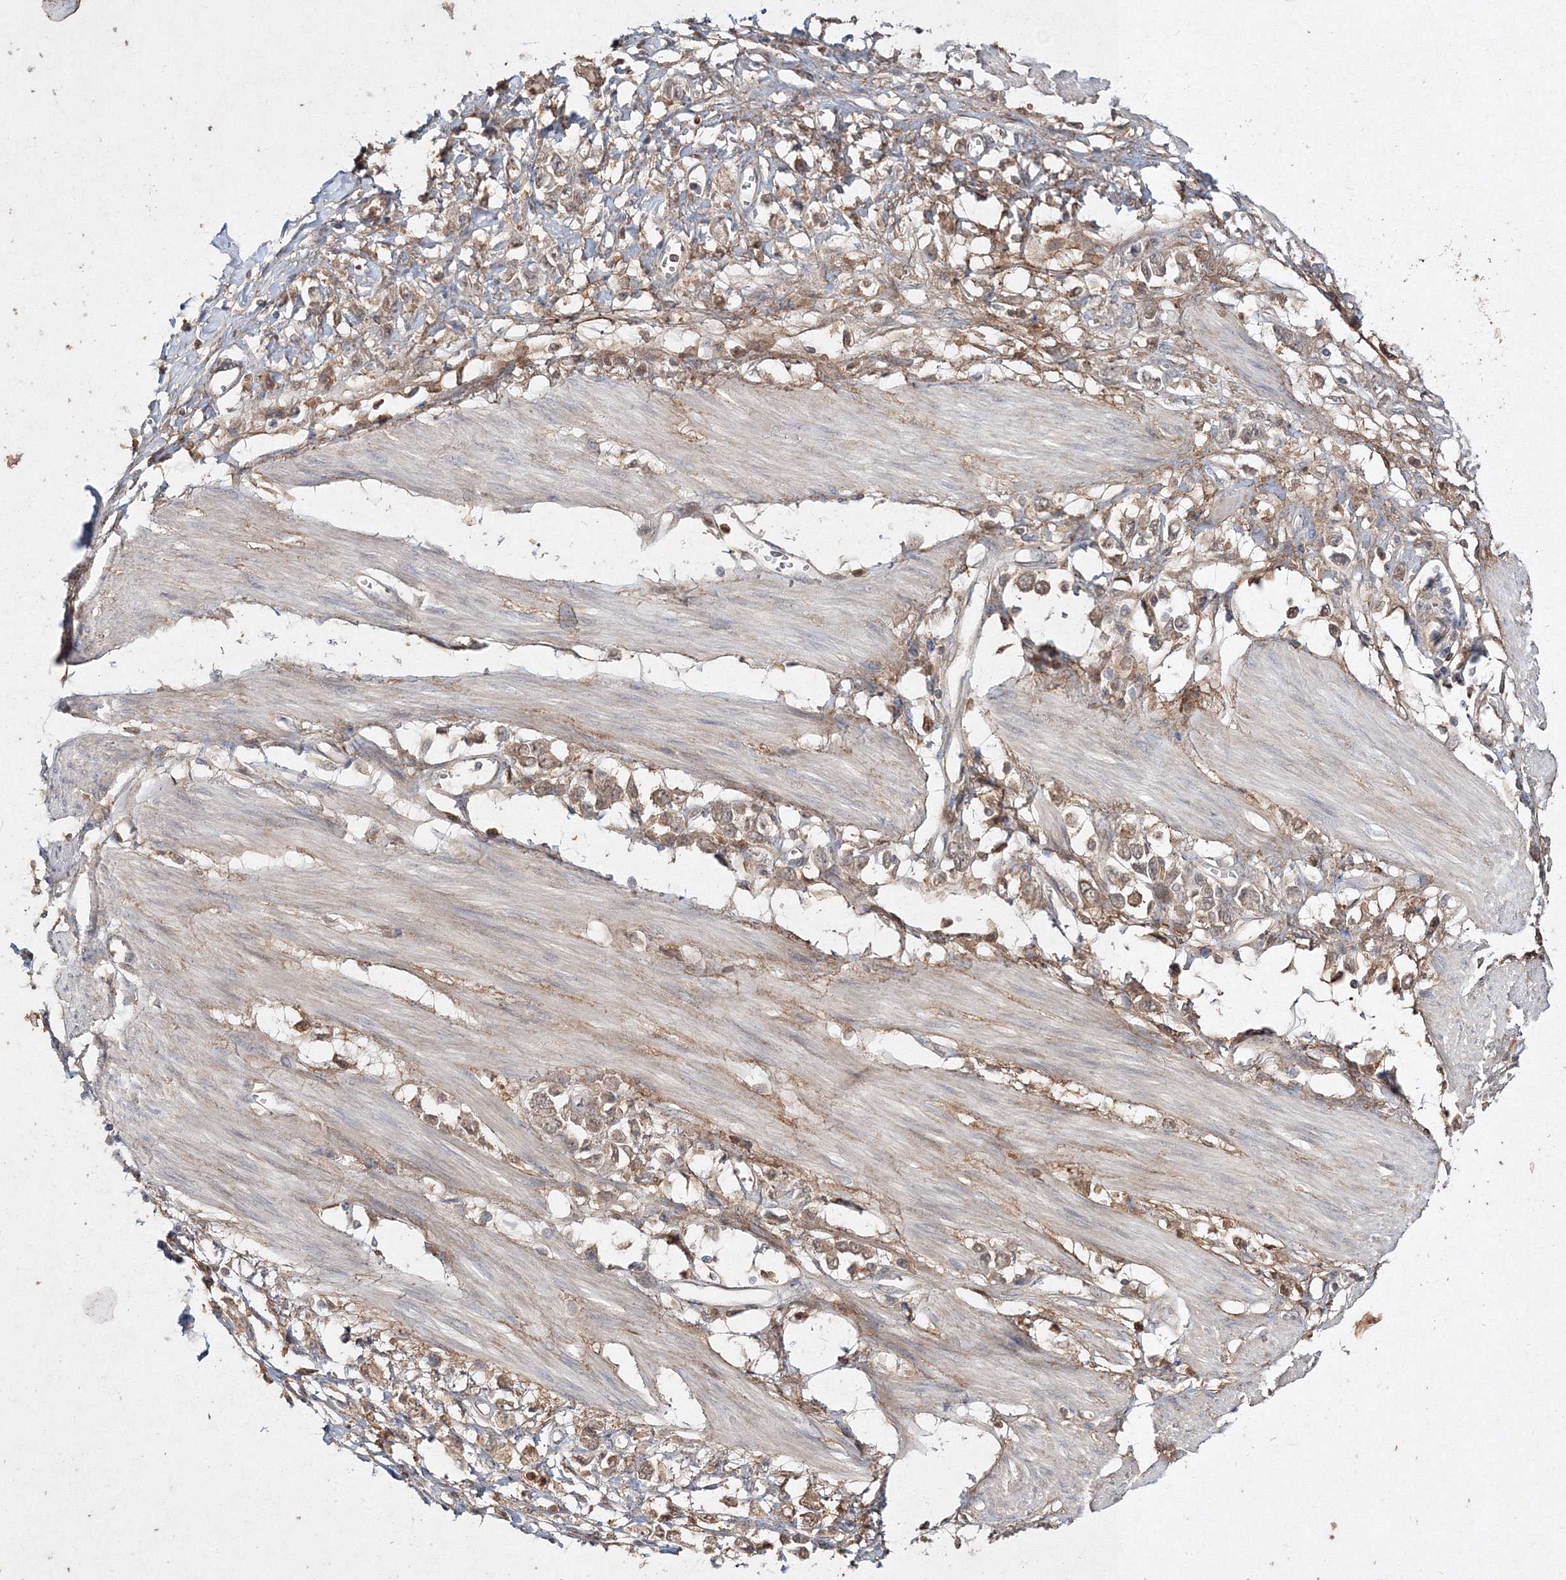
{"staining": {"intensity": "weak", "quantity": ">75%", "location": "cytoplasmic/membranous,nuclear"}, "tissue": "stomach cancer", "cell_type": "Tumor cells", "image_type": "cancer", "snomed": [{"axis": "morphology", "description": "Adenocarcinoma, NOS"}, {"axis": "topography", "description": "Stomach"}], "caption": "Protein expression analysis of human adenocarcinoma (stomach) reveals weak cytoplasmic/membranous and nuclear positivity in about >75% of tumor cells.", "gene": "S100A11", "patient": {"sex": "female", "age": 76}}